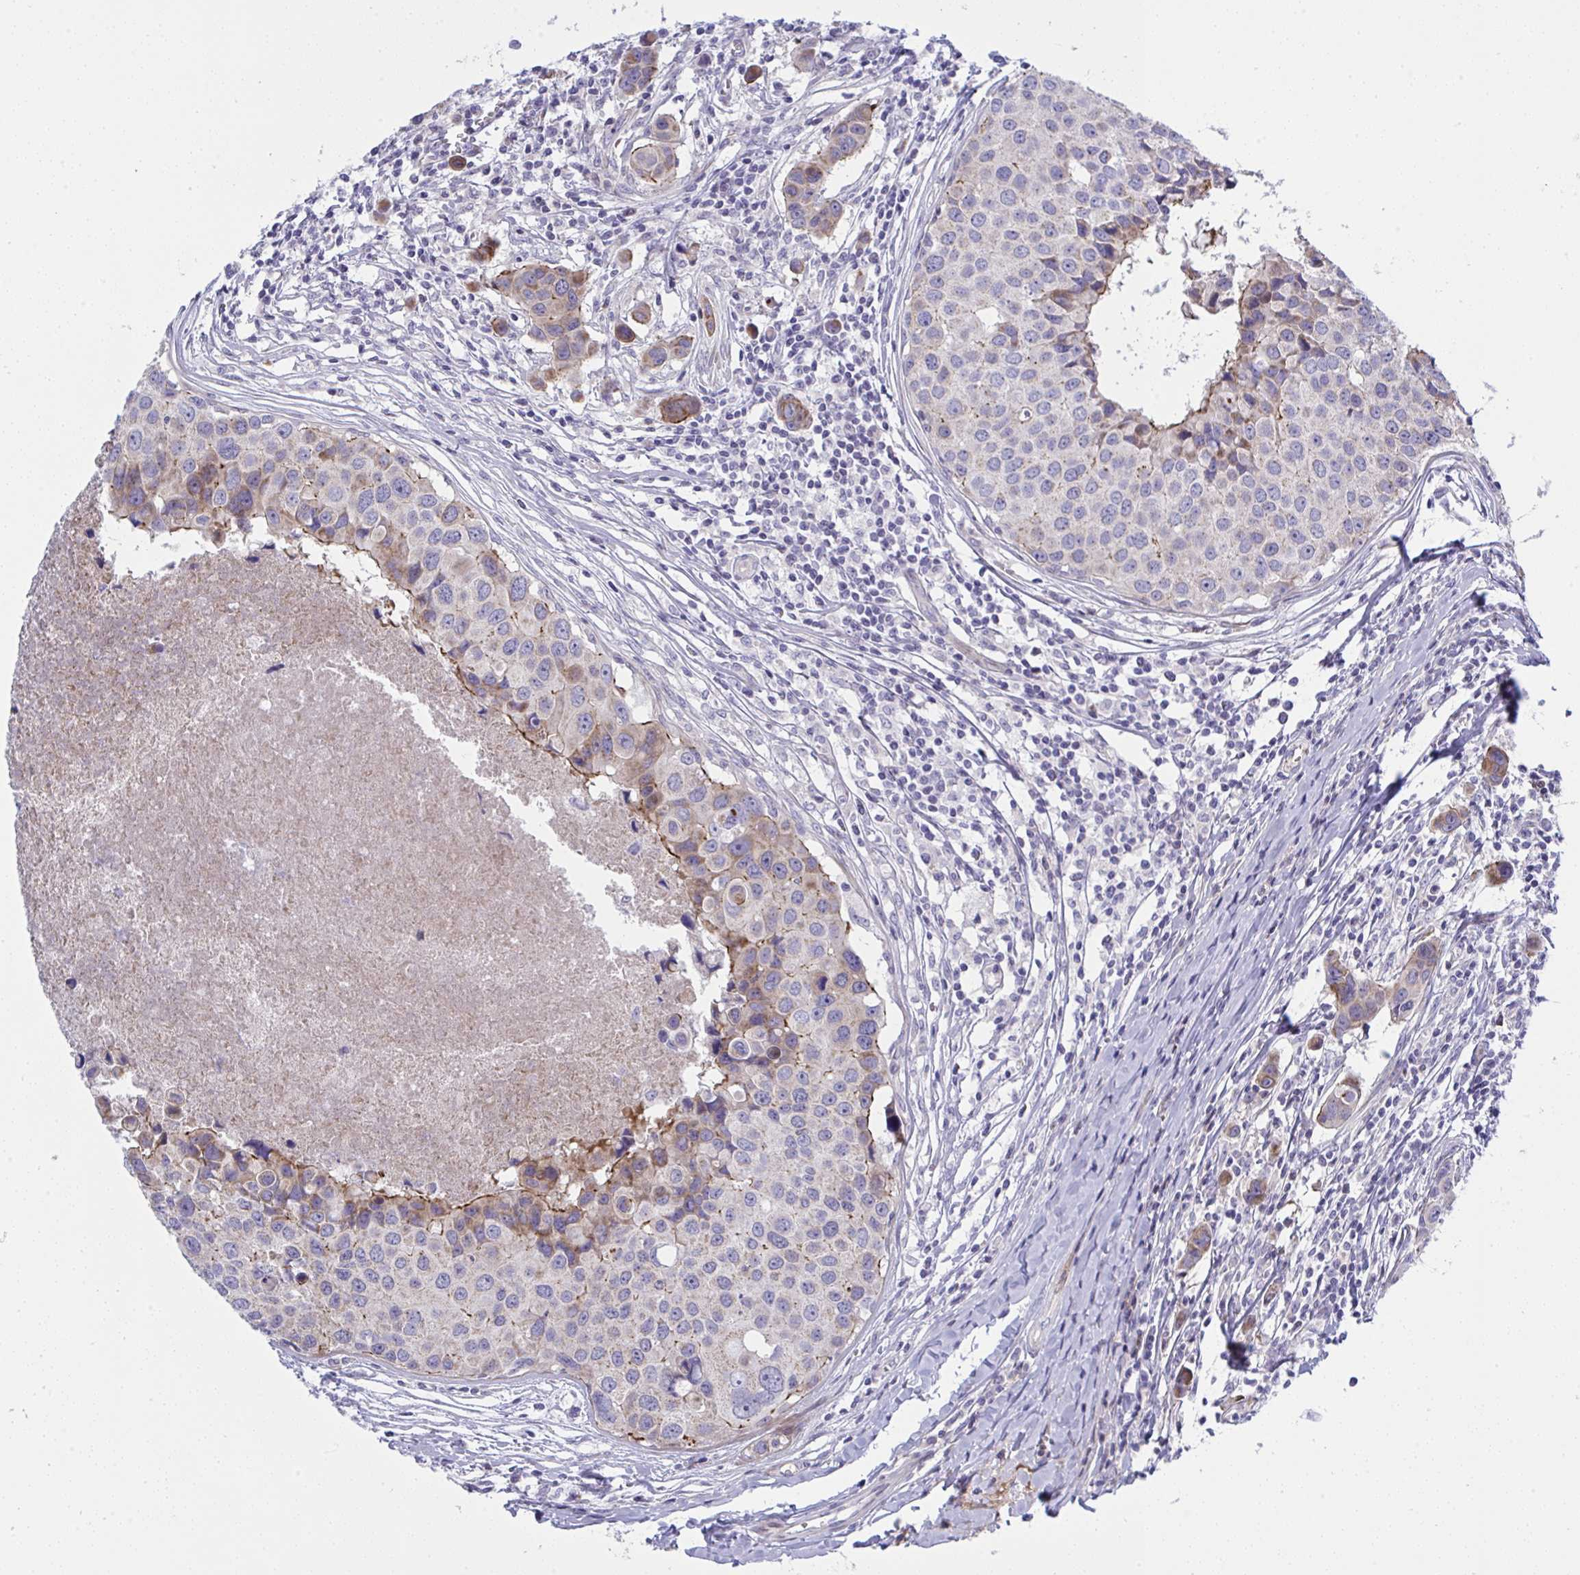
{"staining": {"intensity": "moderate", "quantity": "<25%", "location": "cytoplasmic/membranous"}, "tissue": "breast cancer", "cell_type": "Tumor cells", "image_type": "cancer", "snomed": [{"axis": "morphology", "description": "Duct carcinoma"}, {"axis": "topography", "description": "Breast"}], "caption": "Breast cancer (intraductal carcinoma) stained with a brown dye demonstrates moderate cytoplasmic/membranous positive staining in about <25% of tumor cells.", "gene": "NTN1", "patient": {"sex": "female", "age": 24}}